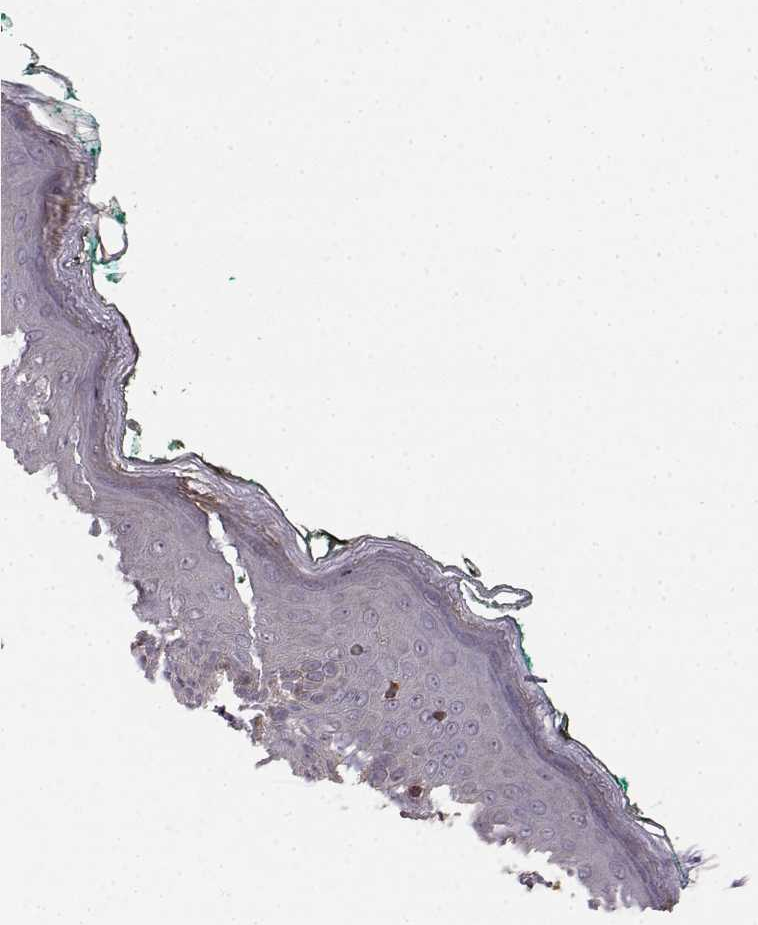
{"staining": {"intensity": "negative", "quantity": "none", "location": "none"}, "tissue": "skin", "cell_type": "Epidermal cells", "image_type": "normal", "snomed": [{"axis": "morphology", "description": "Normal tissue, NOS"}, {"axis": "topography", "description": "Vulva"}], "caption": "A photomicrograph of skin stained for a protein exhibits no brown staining in epidermal cells.", "gene": "SPAG17", "patient": {"sex": "female", "age": 66}}